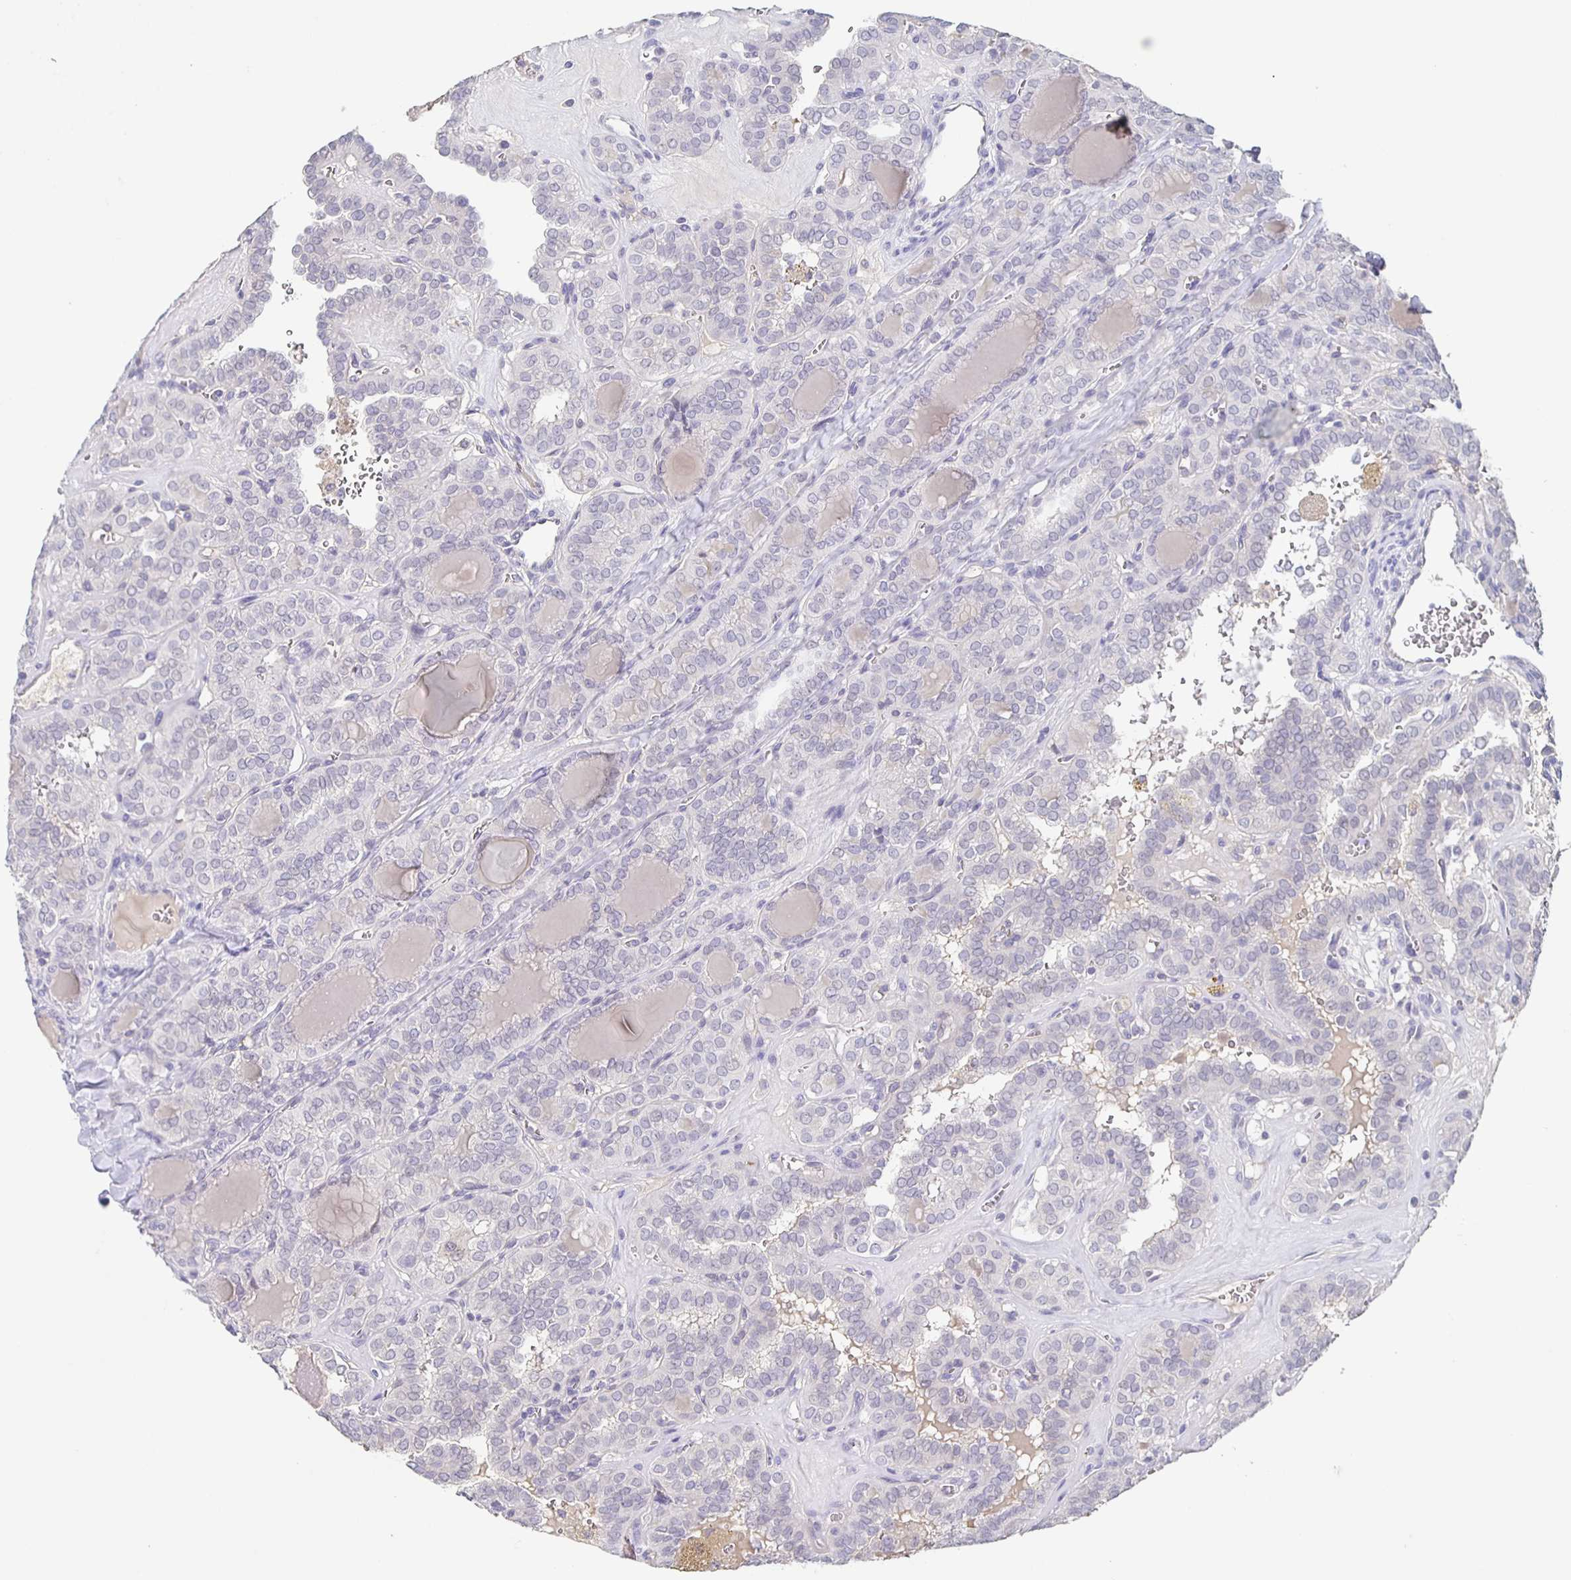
{"staining": {"intensity": "negative", "quantity": "none", "location": "none"}, "tissue": "thyroid cancer", "cell_type": "Tumor cells", "image_type": "cancer", "snomed": [{"axis": "morphology", "description": "Papillary adenocarcinoma, NOS"}, {"axis": "topography", "description": "Thyroid gland"}], "caption": "Immunohistochemistry (IHC) photomicrograph of neoplastic tissue: human thyroid cancer stained with DAB (3,3'-diaminobenzidine) displays no significant protein staining in tumor cells.", "gene": "INSL5", "patient": {"sex": "female", "age": 41}}